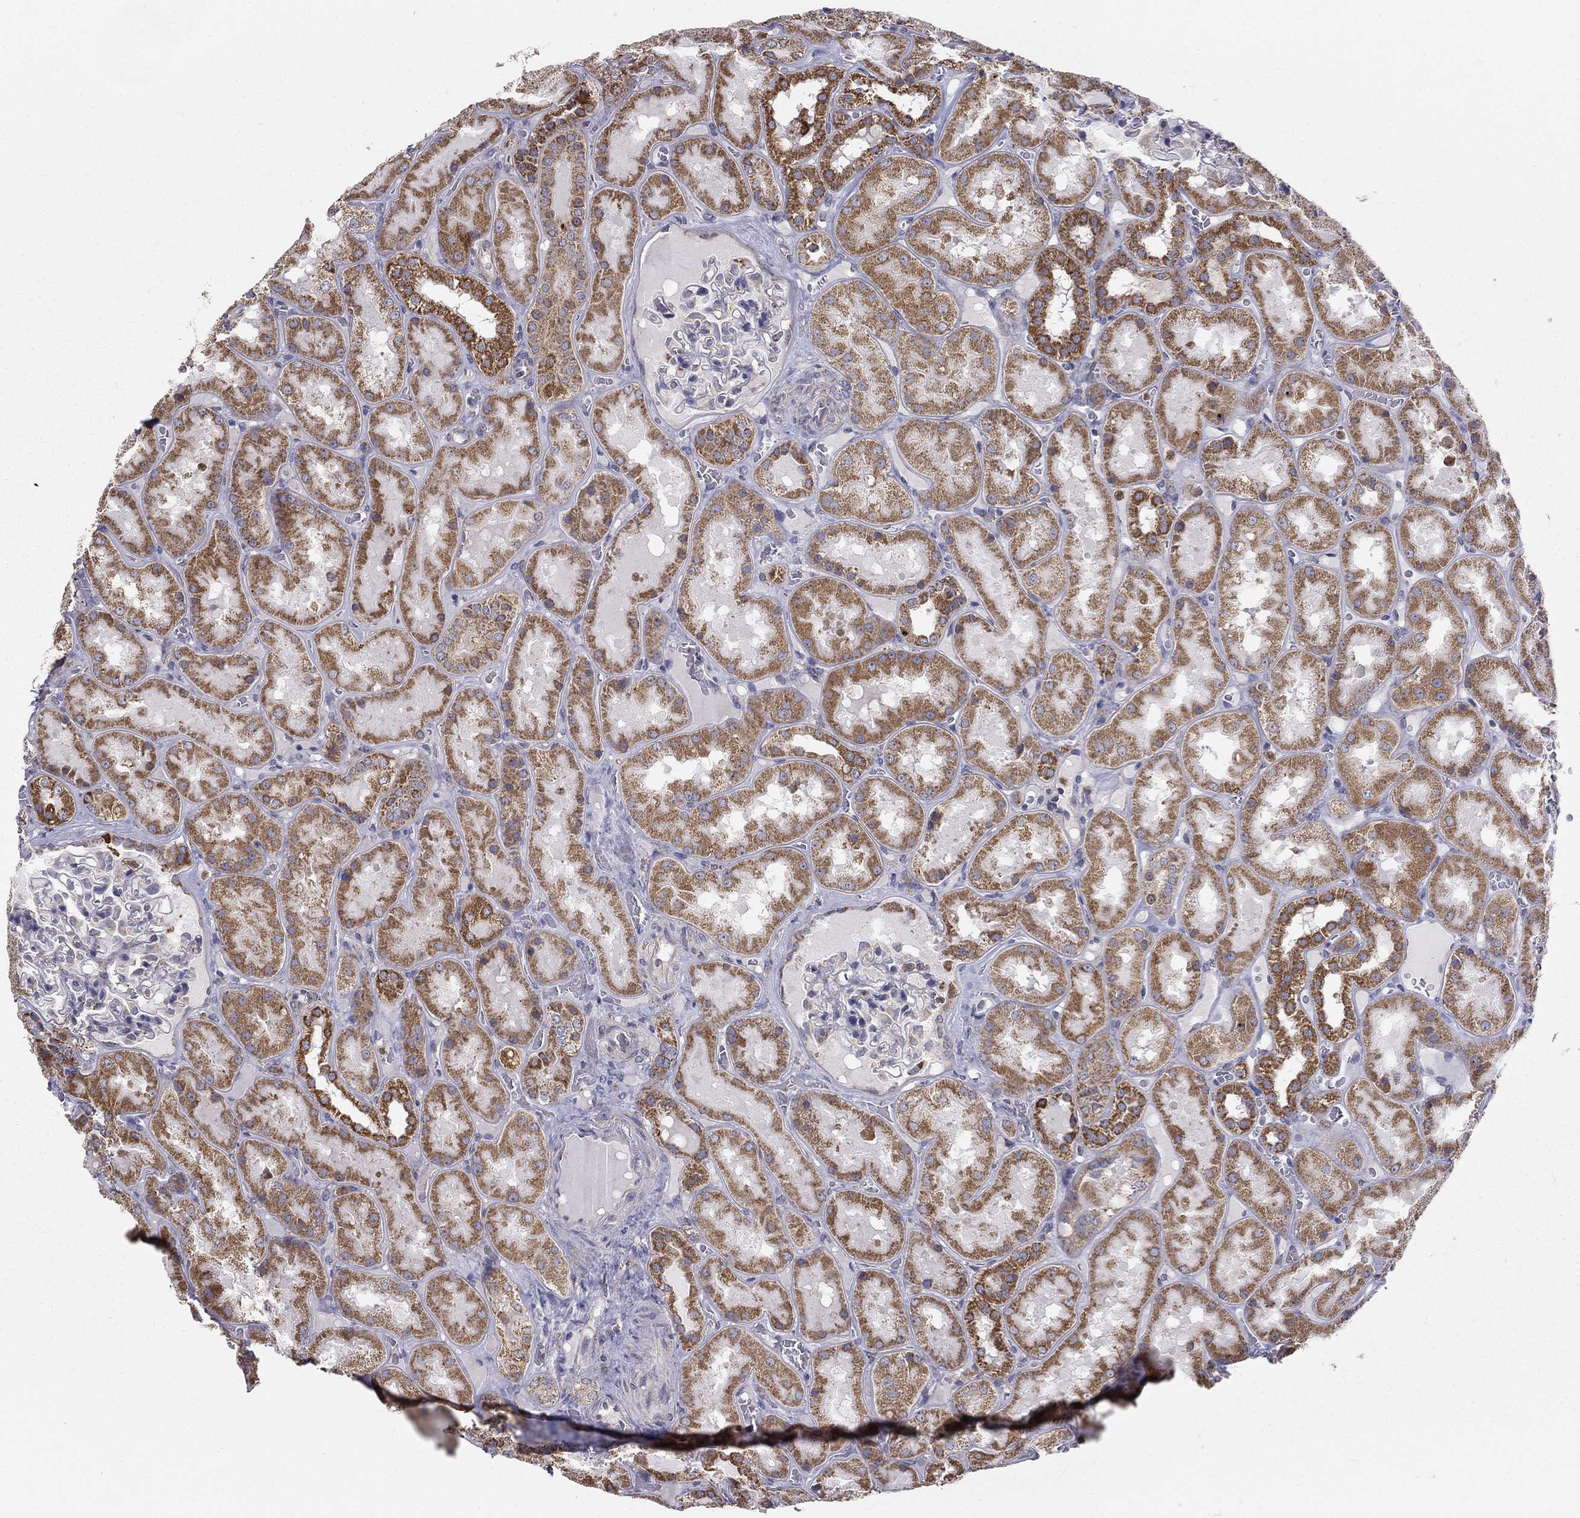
{"staining": {"intensity": "negative", "quantity": "none", "location": "none"}, "tissue": "kidney", "cell_type": "Cells in glomeruli", "image_type": "normal", "snomed": [{"axis": "morphology", "description": "Normal tissue, NOS"}, {"axis": "topography", "description": "Kidney"}], "caption": "A high-resolution photomicrograph shows immunohistochemistry (IHC) staining of unremarkable kidney, which exhibits no significant staining in cells in glomeruli. (DAB (3,3'-diaminobenzidine) immunohistochemistry with hematoxylin counter stain).", "gene": "PRDX4", "patient": {"sex": "male", "age": 73}}